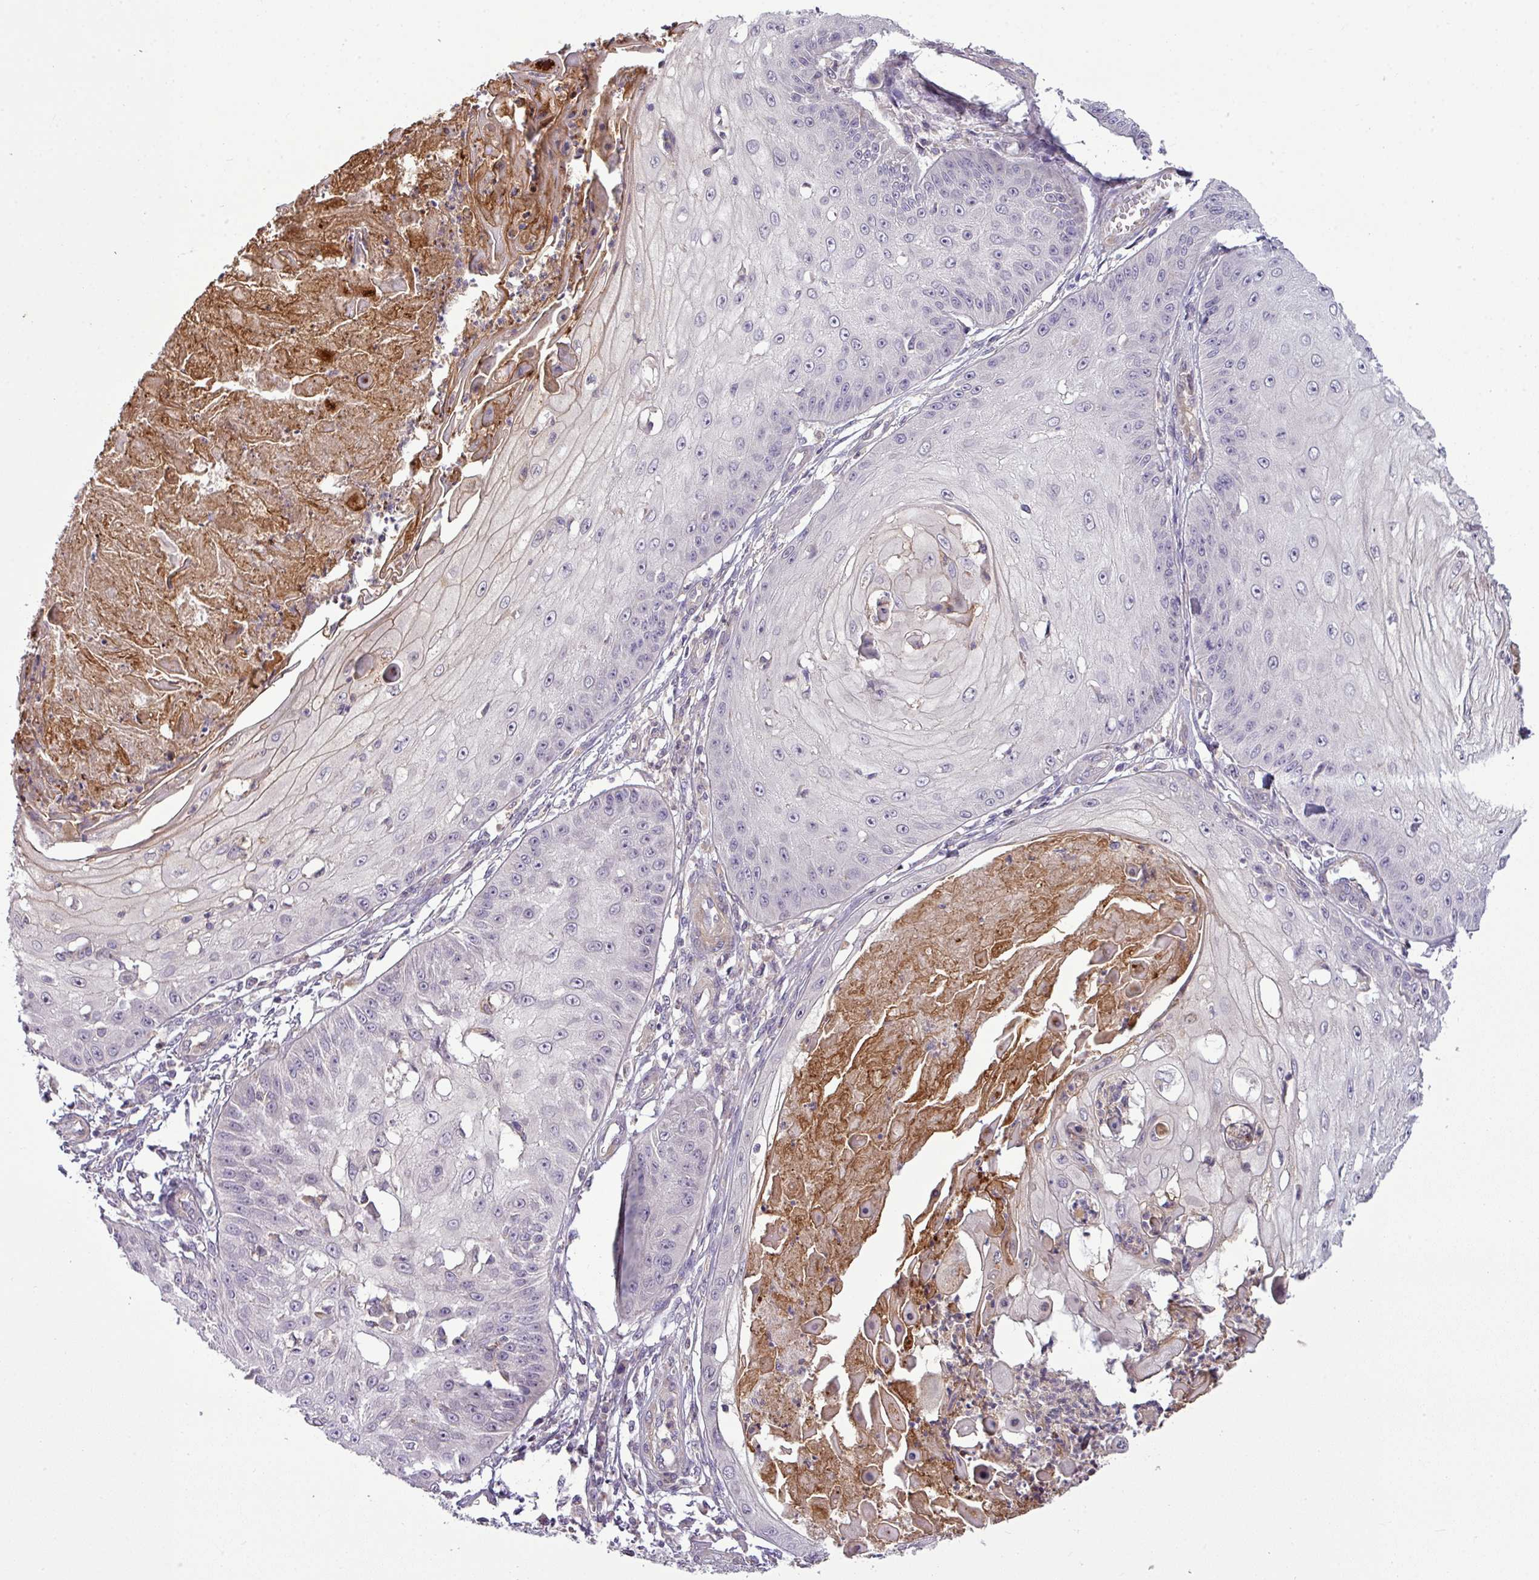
{"staining": {"intensity": "negative", "quantity": "none", "location": "none"}, "tissue": "skin cancer", "cell_type": "Tumor cells", "image_type": "cancer", "snomed": [{"axis": "morphology", "description": "Squamous cell carcinoma, NOS"}, {"axis": "topography", "description": "Skin"}], "caption": "A high-resolution photomicrograph shows IHC staining of squamous cell carcinoma (skin), which displays no significant staining in tumor cells. Nuclei are stained in blue.", "gene": "ZNF35", "patient": {"sex": "male", "age": 70}}